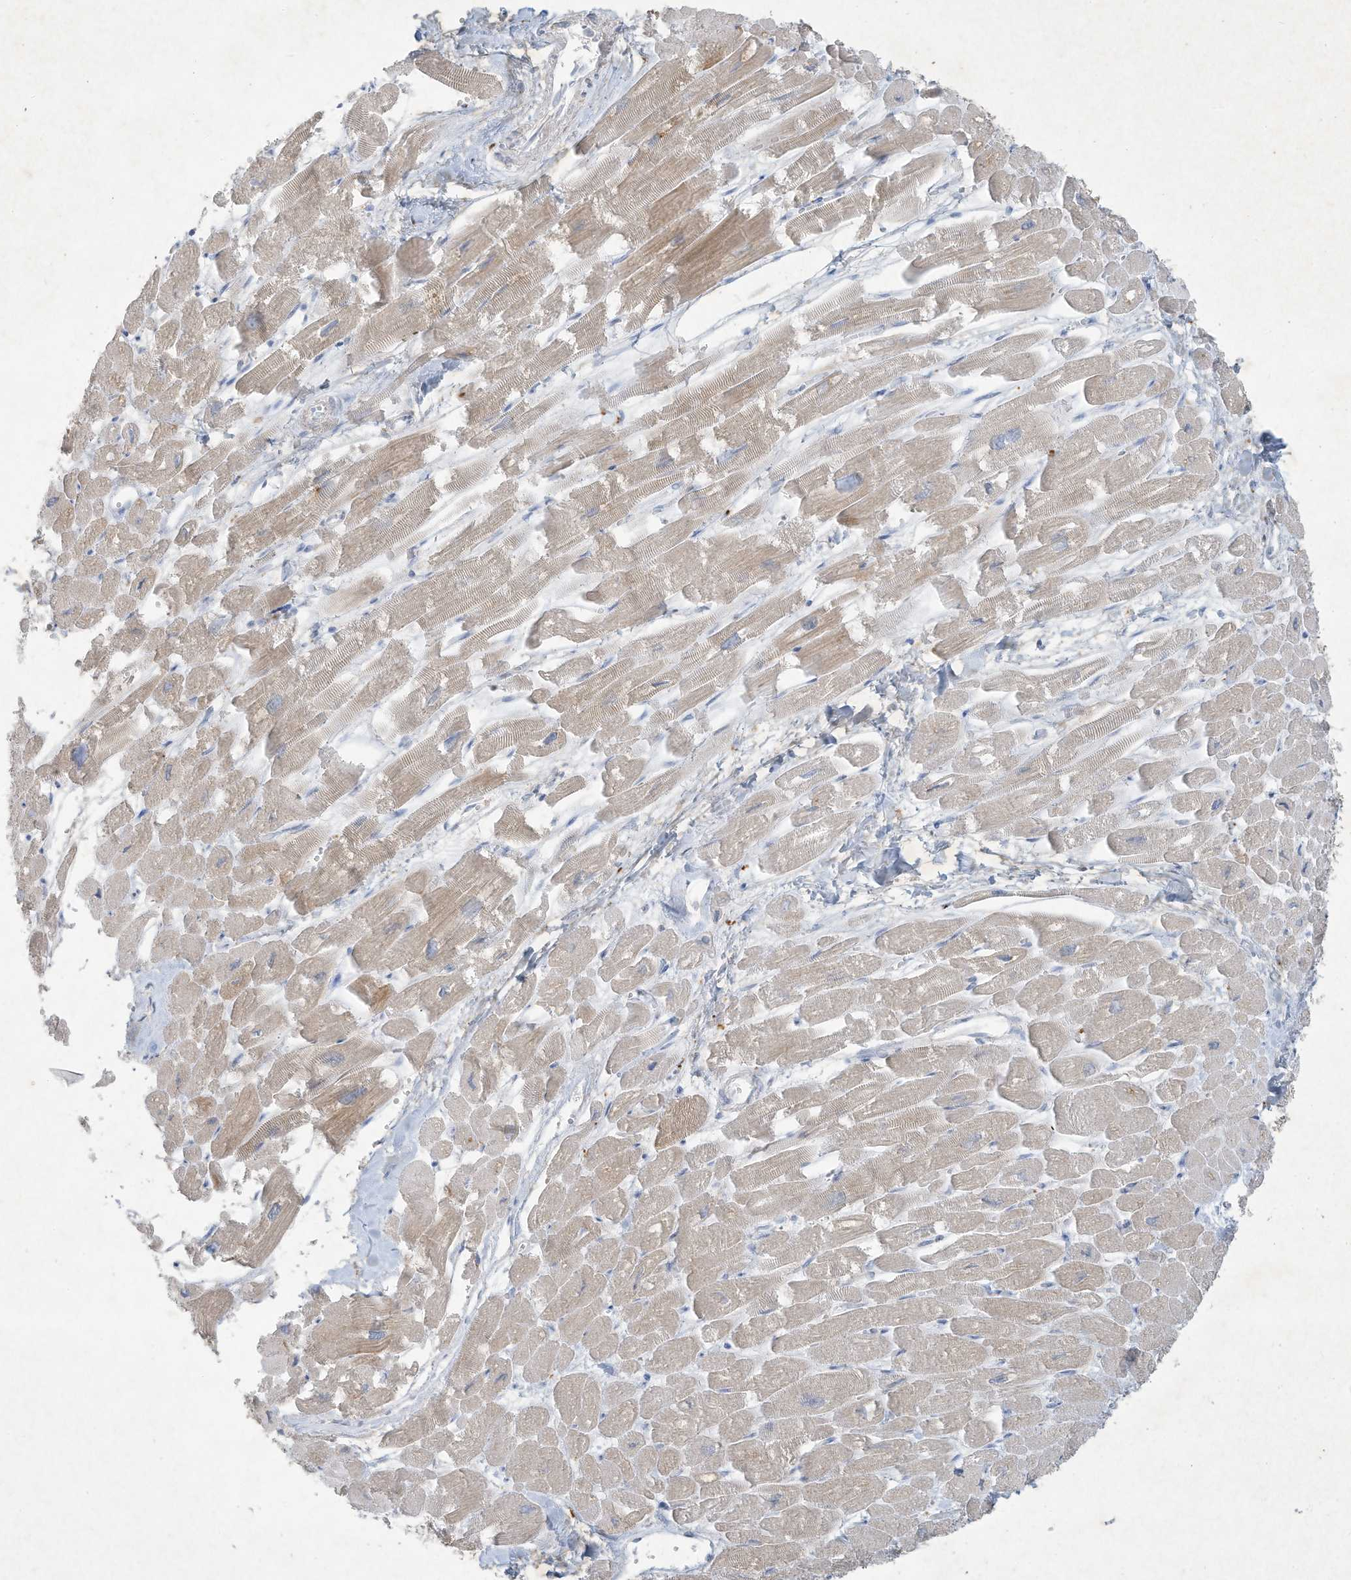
{"staining": {"intensity": "weak", "quantity": "25%-75%", "location": "cytoplasmic/membranous"}, "tissue": "heart muscle", "cell_type": "Cardiomyocytes", "image_type": "normal", "snomed": [{"axis": "morphology", "description": "Normal tissue, NOS"}, {"axis": "topography", "description": "Heart"}], "caption": "Approximately 25%-75% of cardiomyocytes in benign human heart muscle display weak cytoplasmic/membranous protein expression as visualized by brown immunohistochemical staining.", "gene": "TUBE1", "patient": {"sex": "male", "age": 54}}